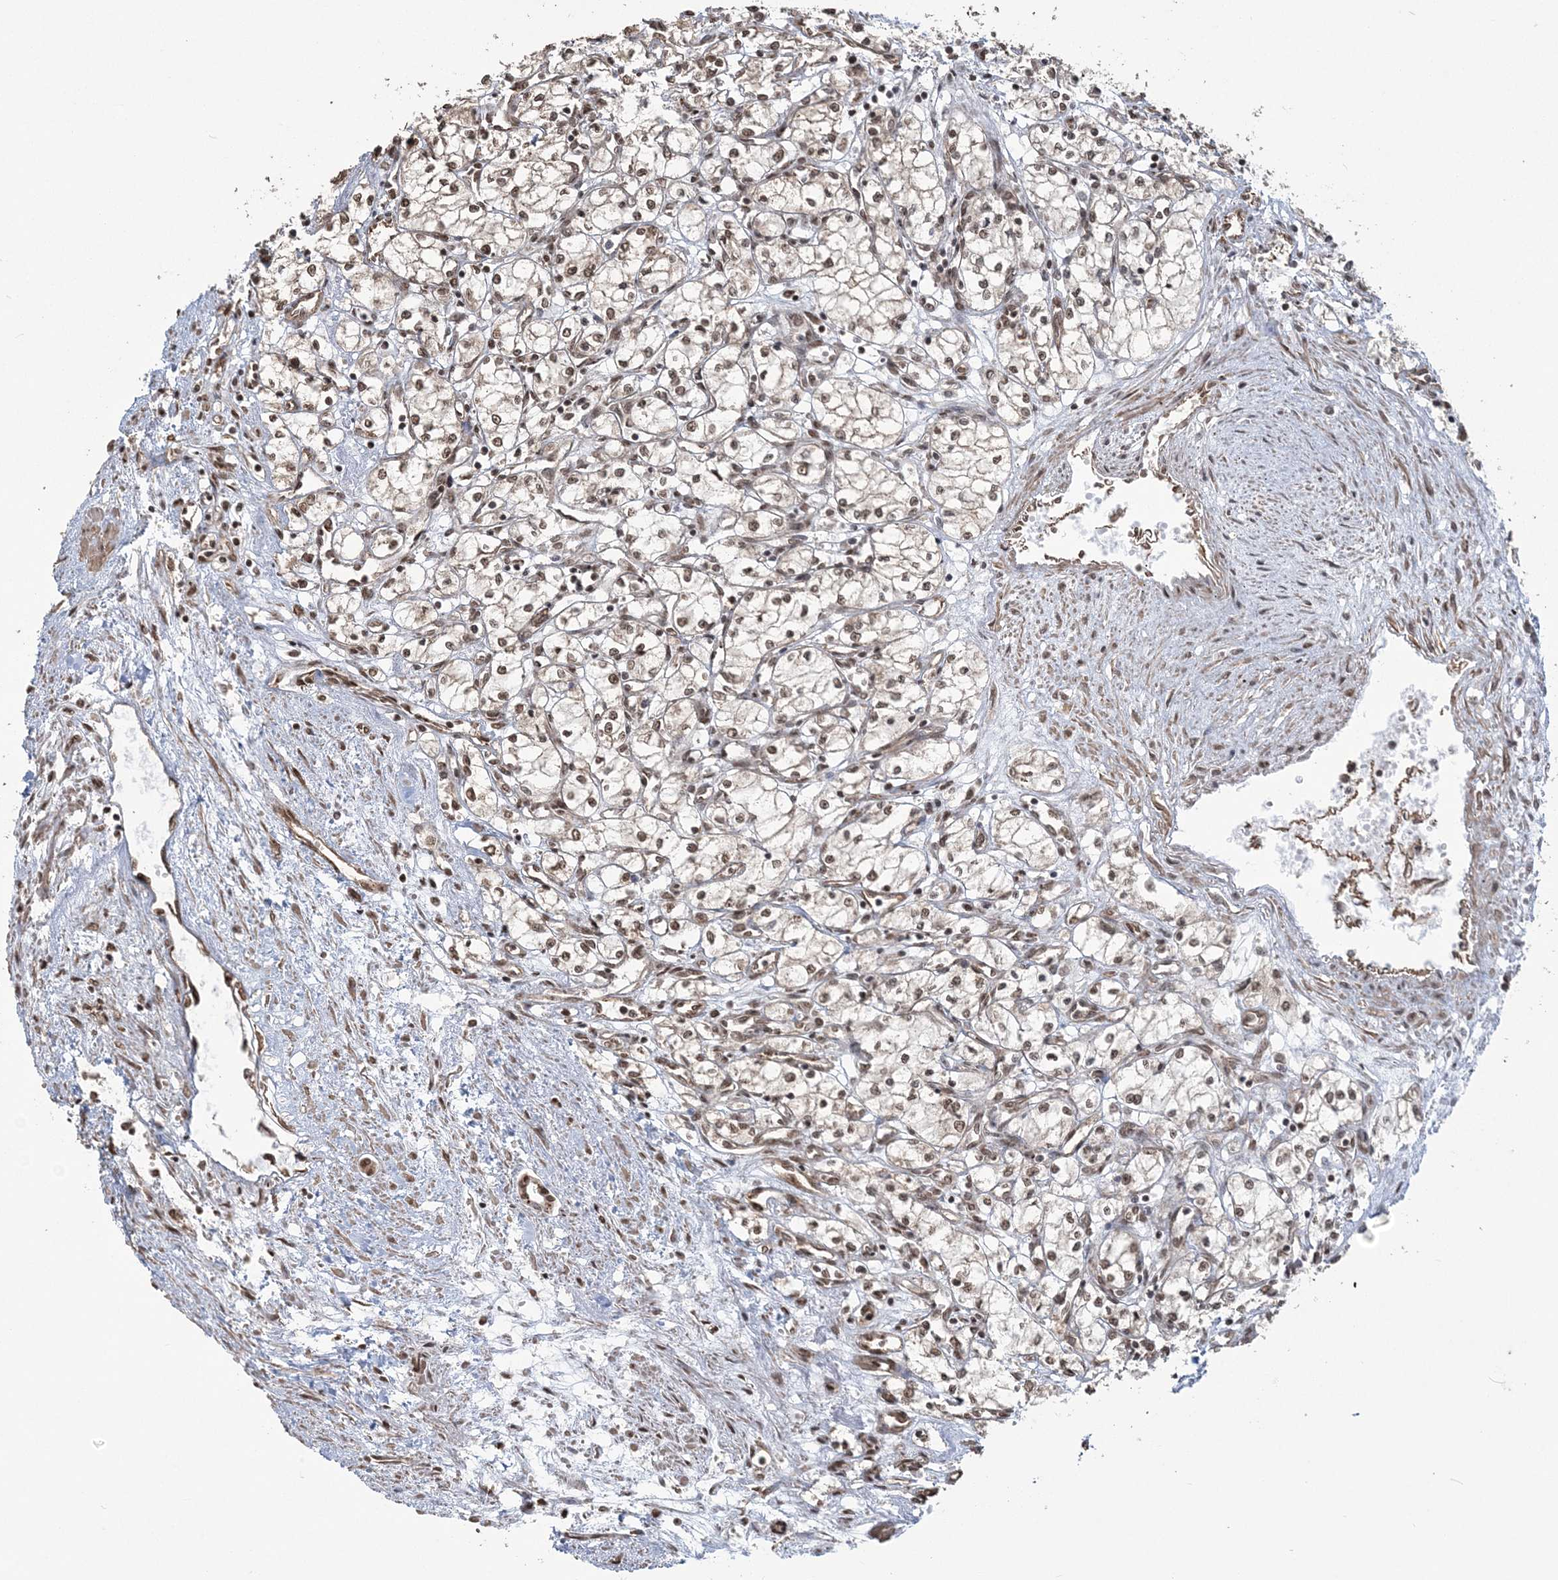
{"staining": {"intensity": "moderate", "quantity": ">75%", "location": "nuclear"}, "tissue": "renal cancer", "cell_type": "Tumor cells", "image_type": "cancer", "snomed": [{"axis": "morphology", "description": "Adenocarcinoma, NOS"}, {"axis": "topography", "description": "Kidney"}], "caption": "Tumor cells display medium levels of moderate nuclear staining in about >75% of cells in adenocarcinoma (renal).", "gene": "ZNF839", "patient": {"sex": "male", "age": 59}}